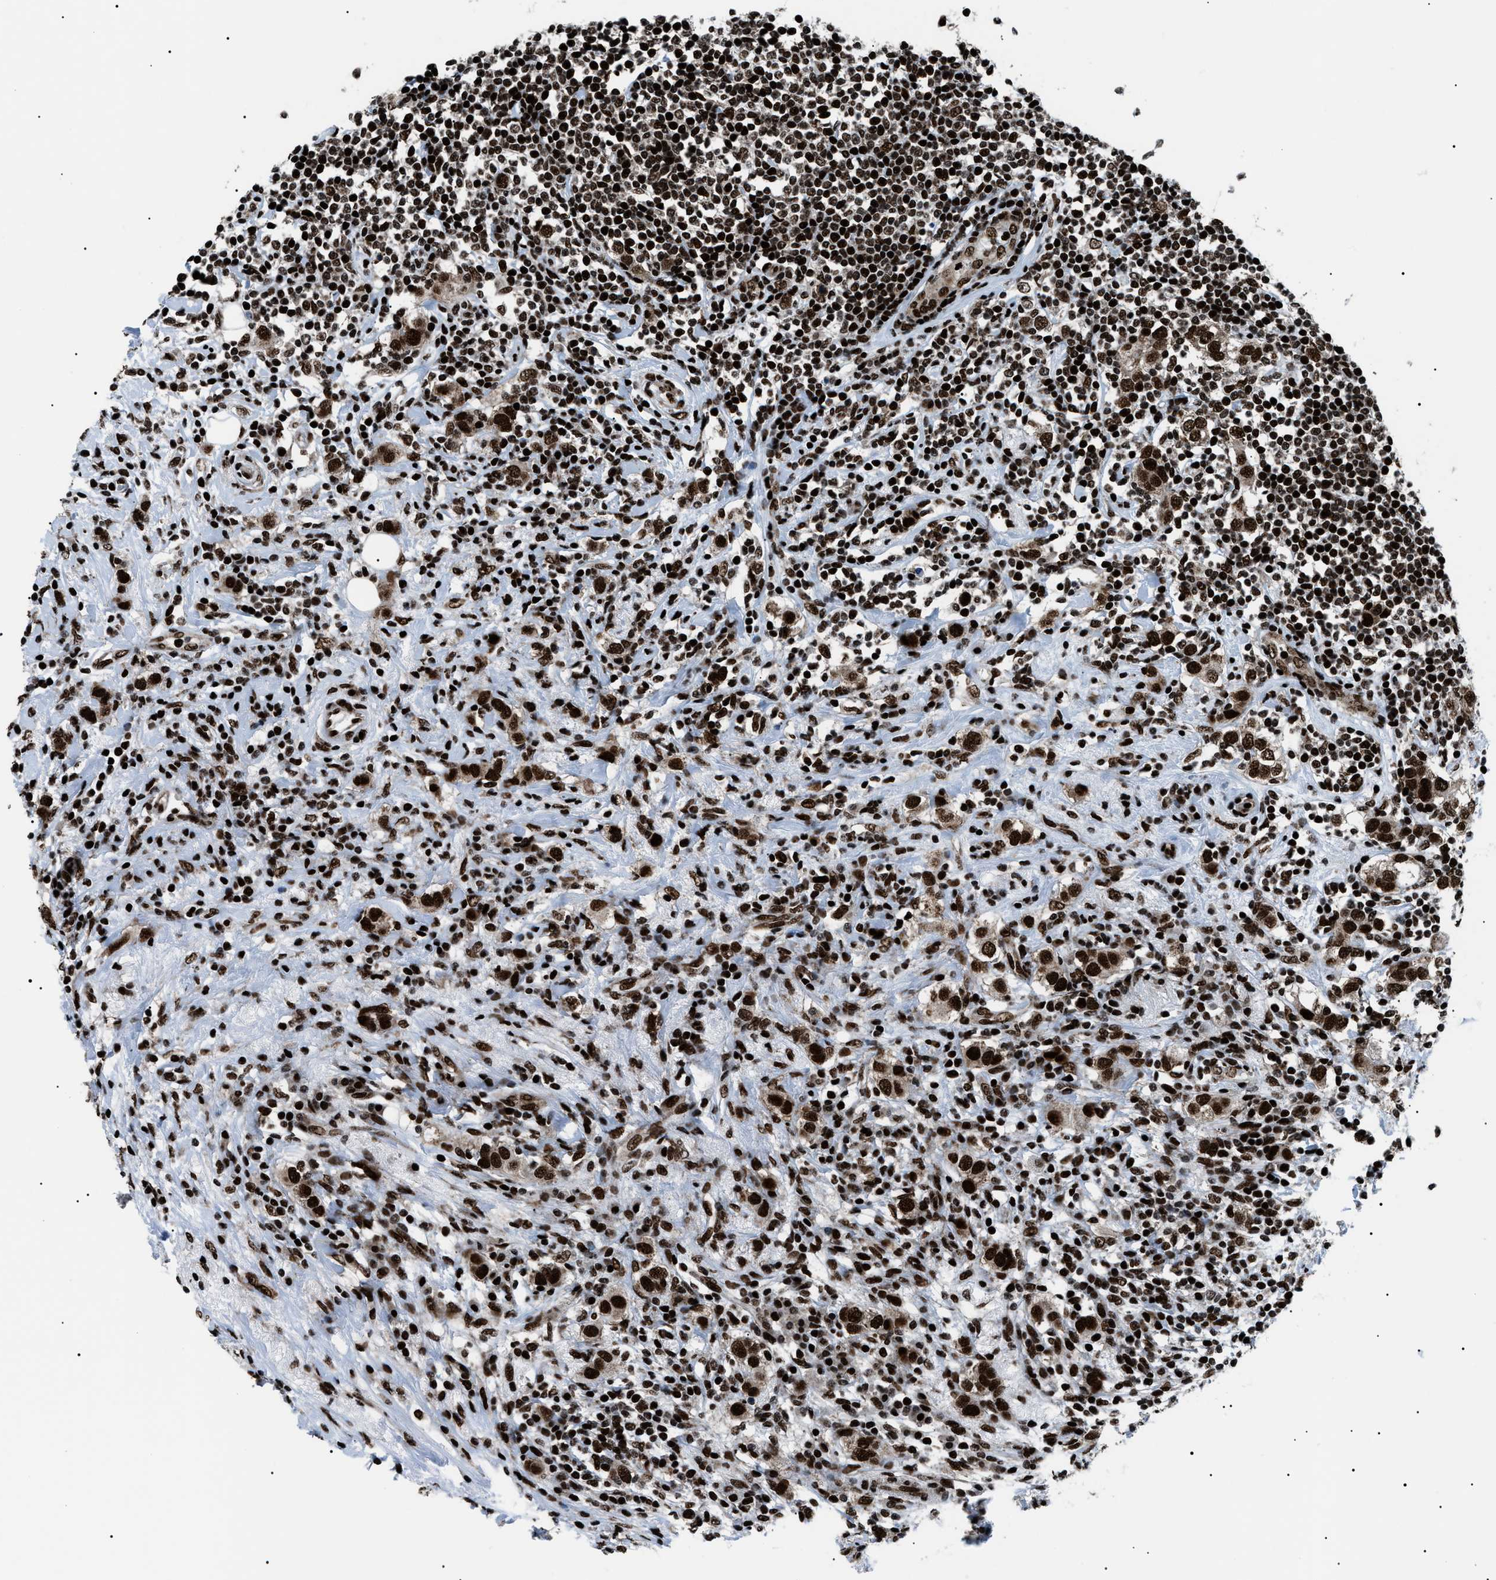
{"staining": {"intensity": "strong", "quantity": ">75%", "location": "nuclear"}, "tissue": "breast cancer", "cell_type": "Tumor cells", "image_type": "cancer", "snomed": [{"axis": "morphology", "description": "Duct carcinoma"}, {"axis": "topography", "description": "Breast"}], "caption": "Human breast cancer stained with a brown dye demonstrates strong nuclear positive positivity in about >75% of tumor cells.", "gene": "HNRNPK", "patient": {"sex": "female", "age": 50}}